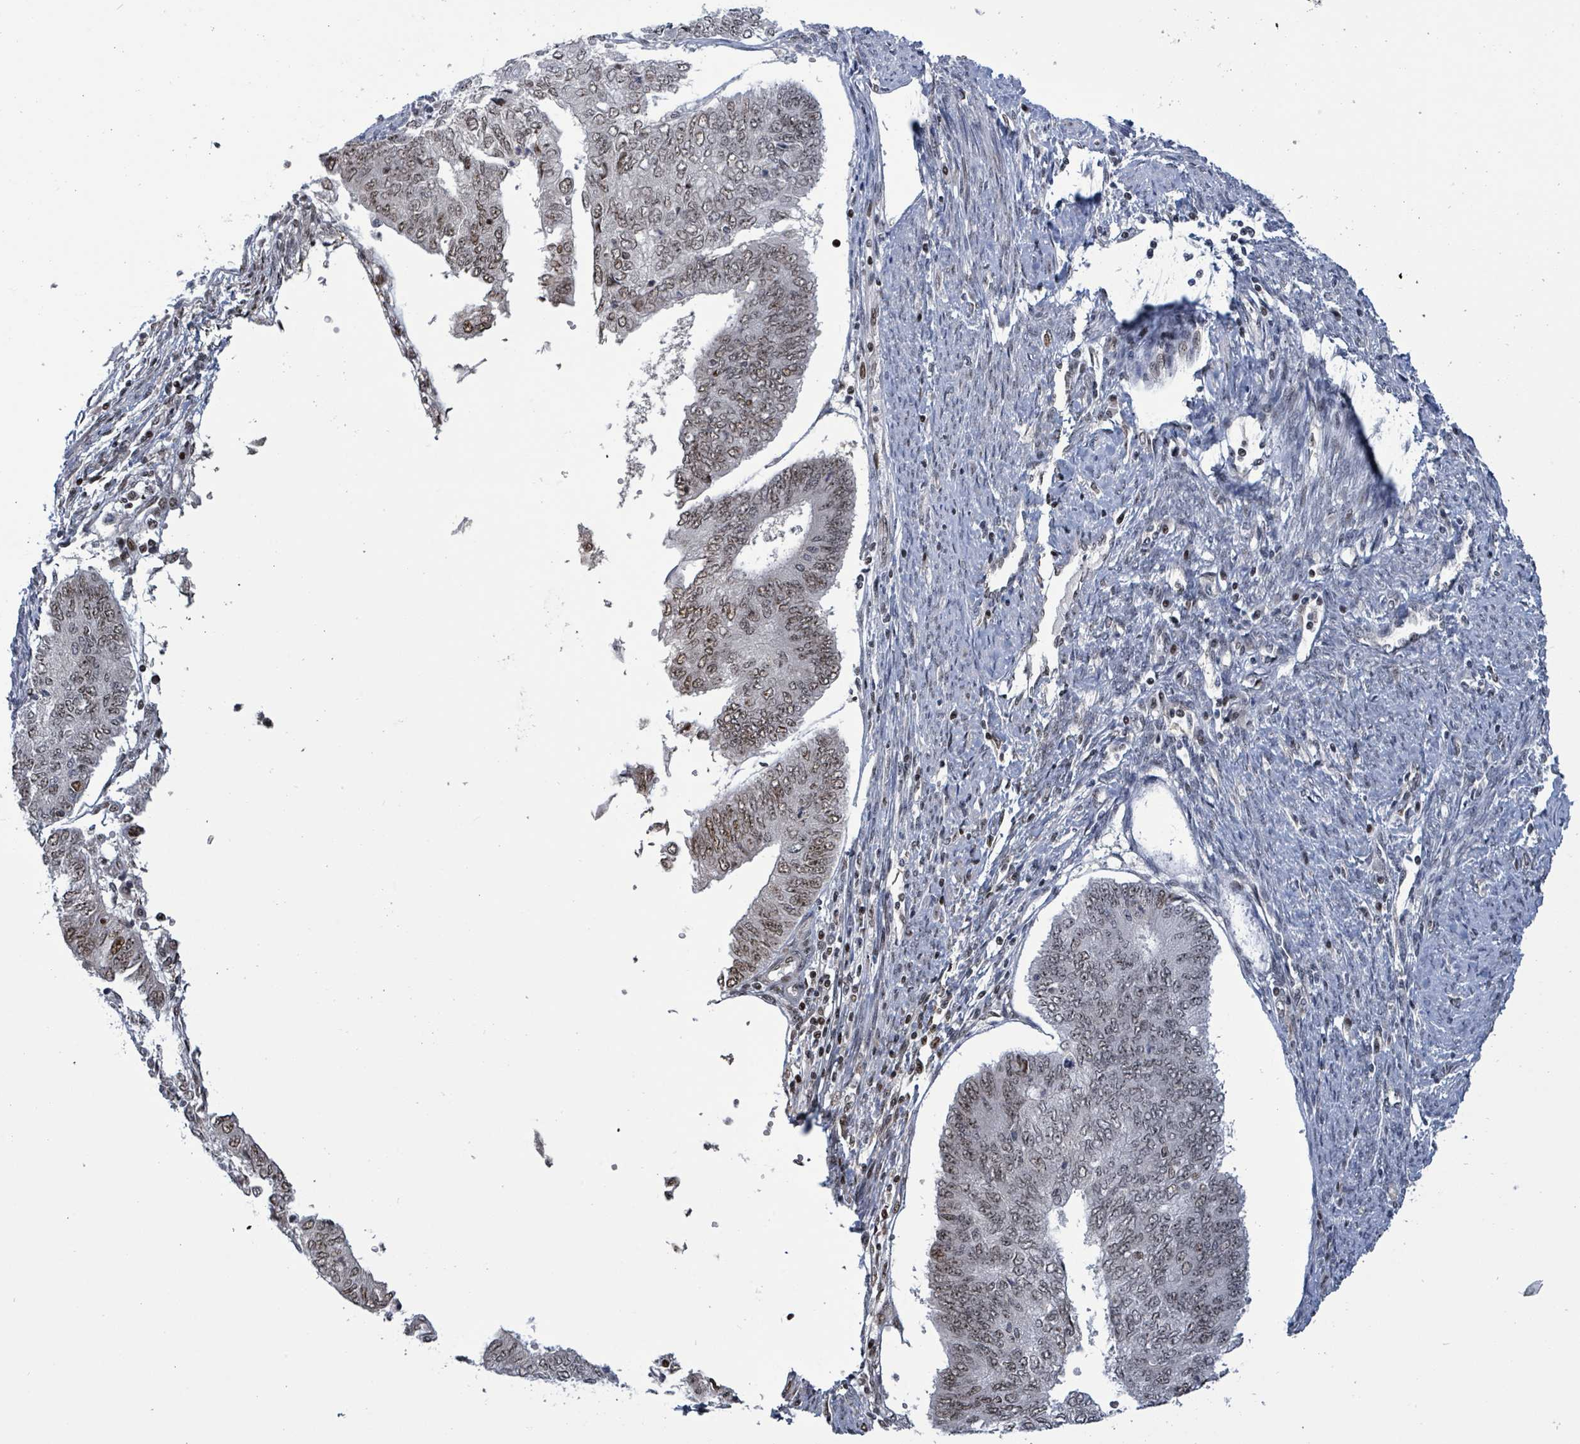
{"staining": {"intensity": "moderate", "quantity": ">75%", "location": "nuclear"}, "tissue": "endometrial cancer", "cell_type": "Tumor cells", "image_type": "cancer", "snomed": [{"axis": "morphology", "description": "Adenocarcinoma, NOS"}, {"axis": "topography", "description": "Endometrium"}], "caption": "Immunohistochemical staining of endometrial cancer (adenocarcinoma) reveals moderate nuclear protein staining in about >75% of tumor cells.", "gene": "RRN3", "patient": {"sex": "female", "age": 68}}